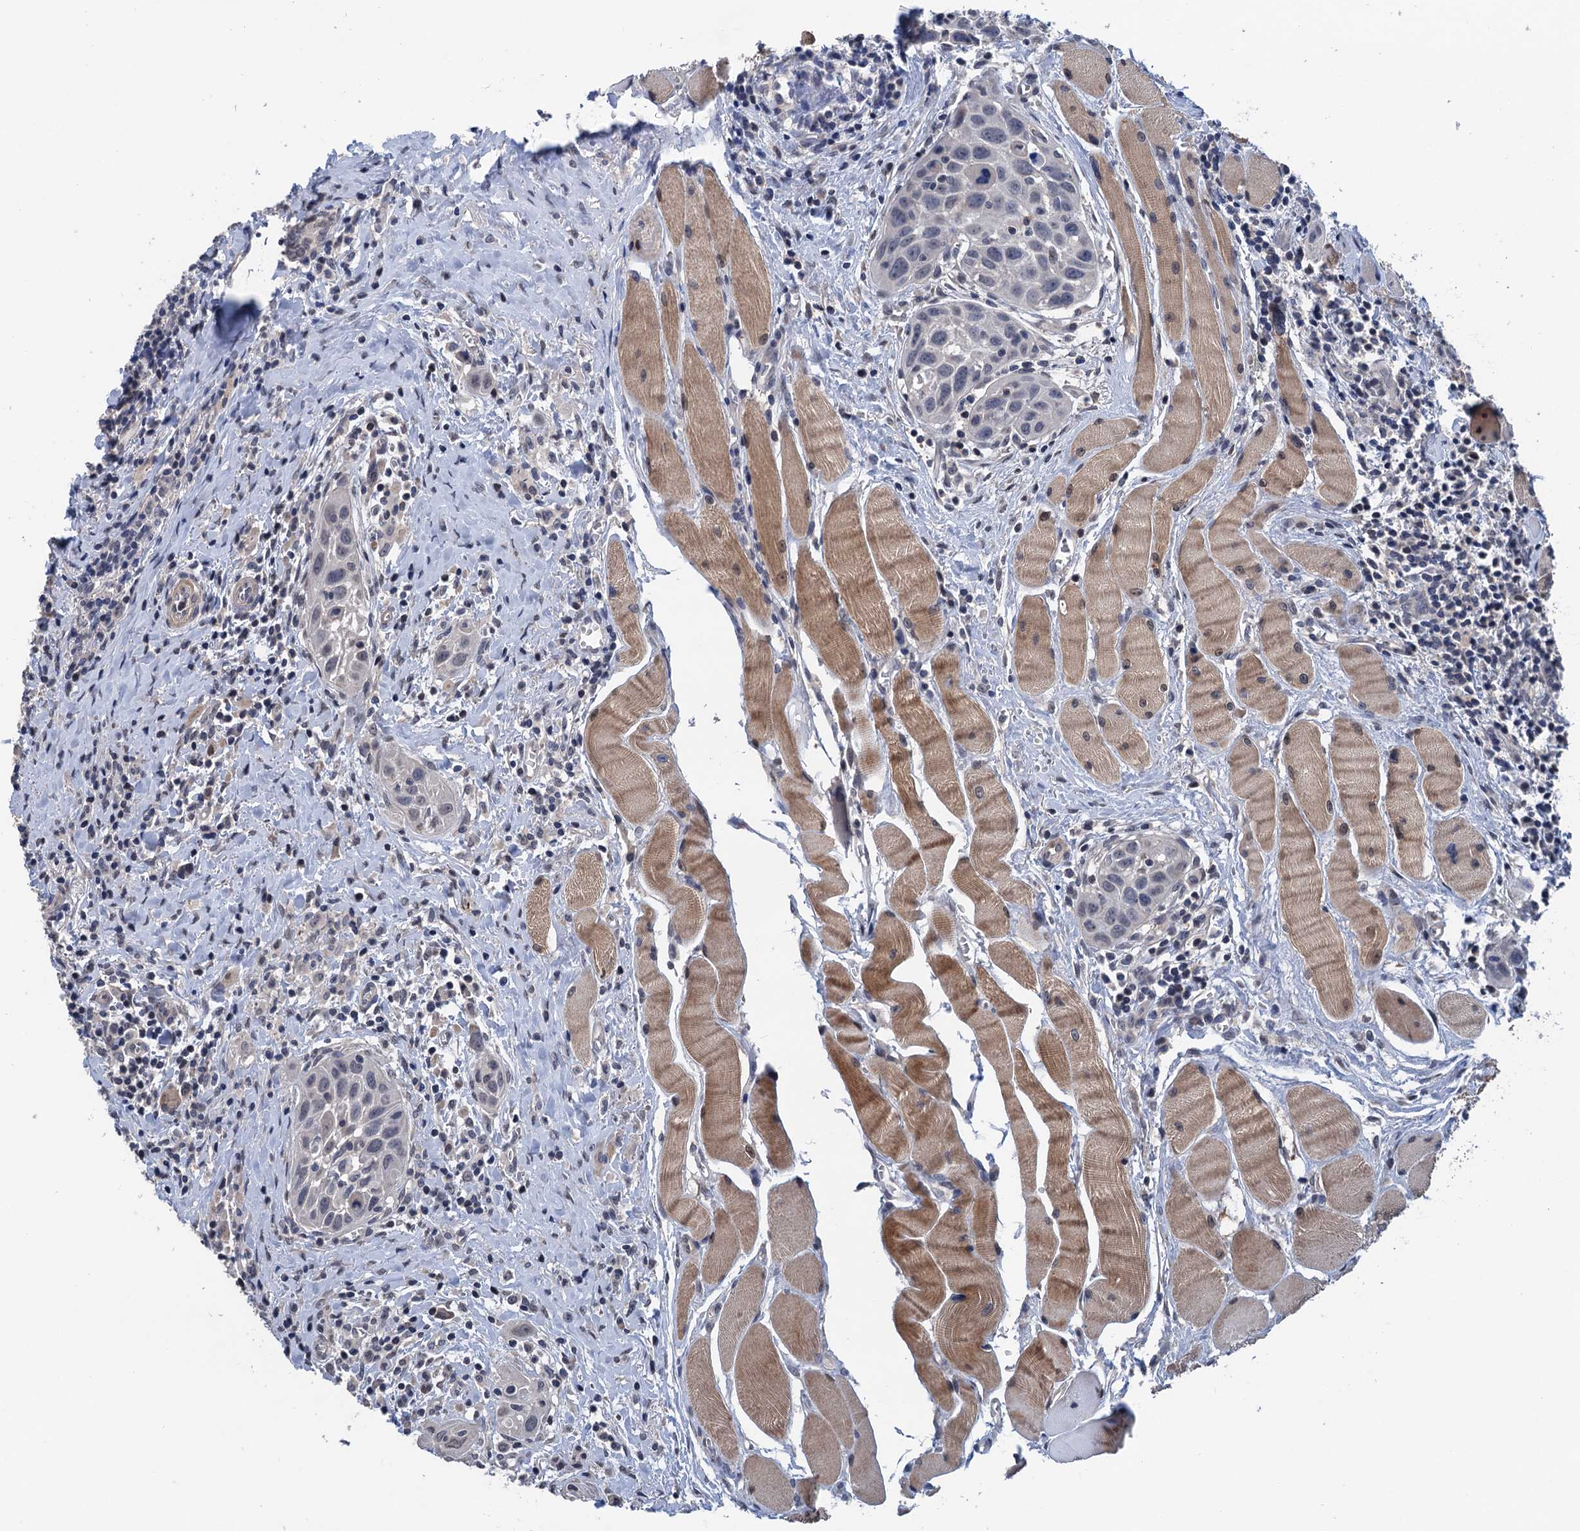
{"staining": {"intensity": "negative", "quantity": "none", "location": "none"}, "tissue": "head and neck cancer", "cell_type": "Tumor cells", "image_type": "cancer", "snomed": [{"axis": "morphology", "description": "Squamous cell carcinoma, NOS"}, {"axis": "topography", "description": "Oral tissue"}, {"axis": "topography", "description": "Head-Neck"}], "caption": "Protein analysis of head and neck cancer displays no significant staining in tumor cells.", "gene": "ART5", "patient": {"sex": "female", "age": 50}}